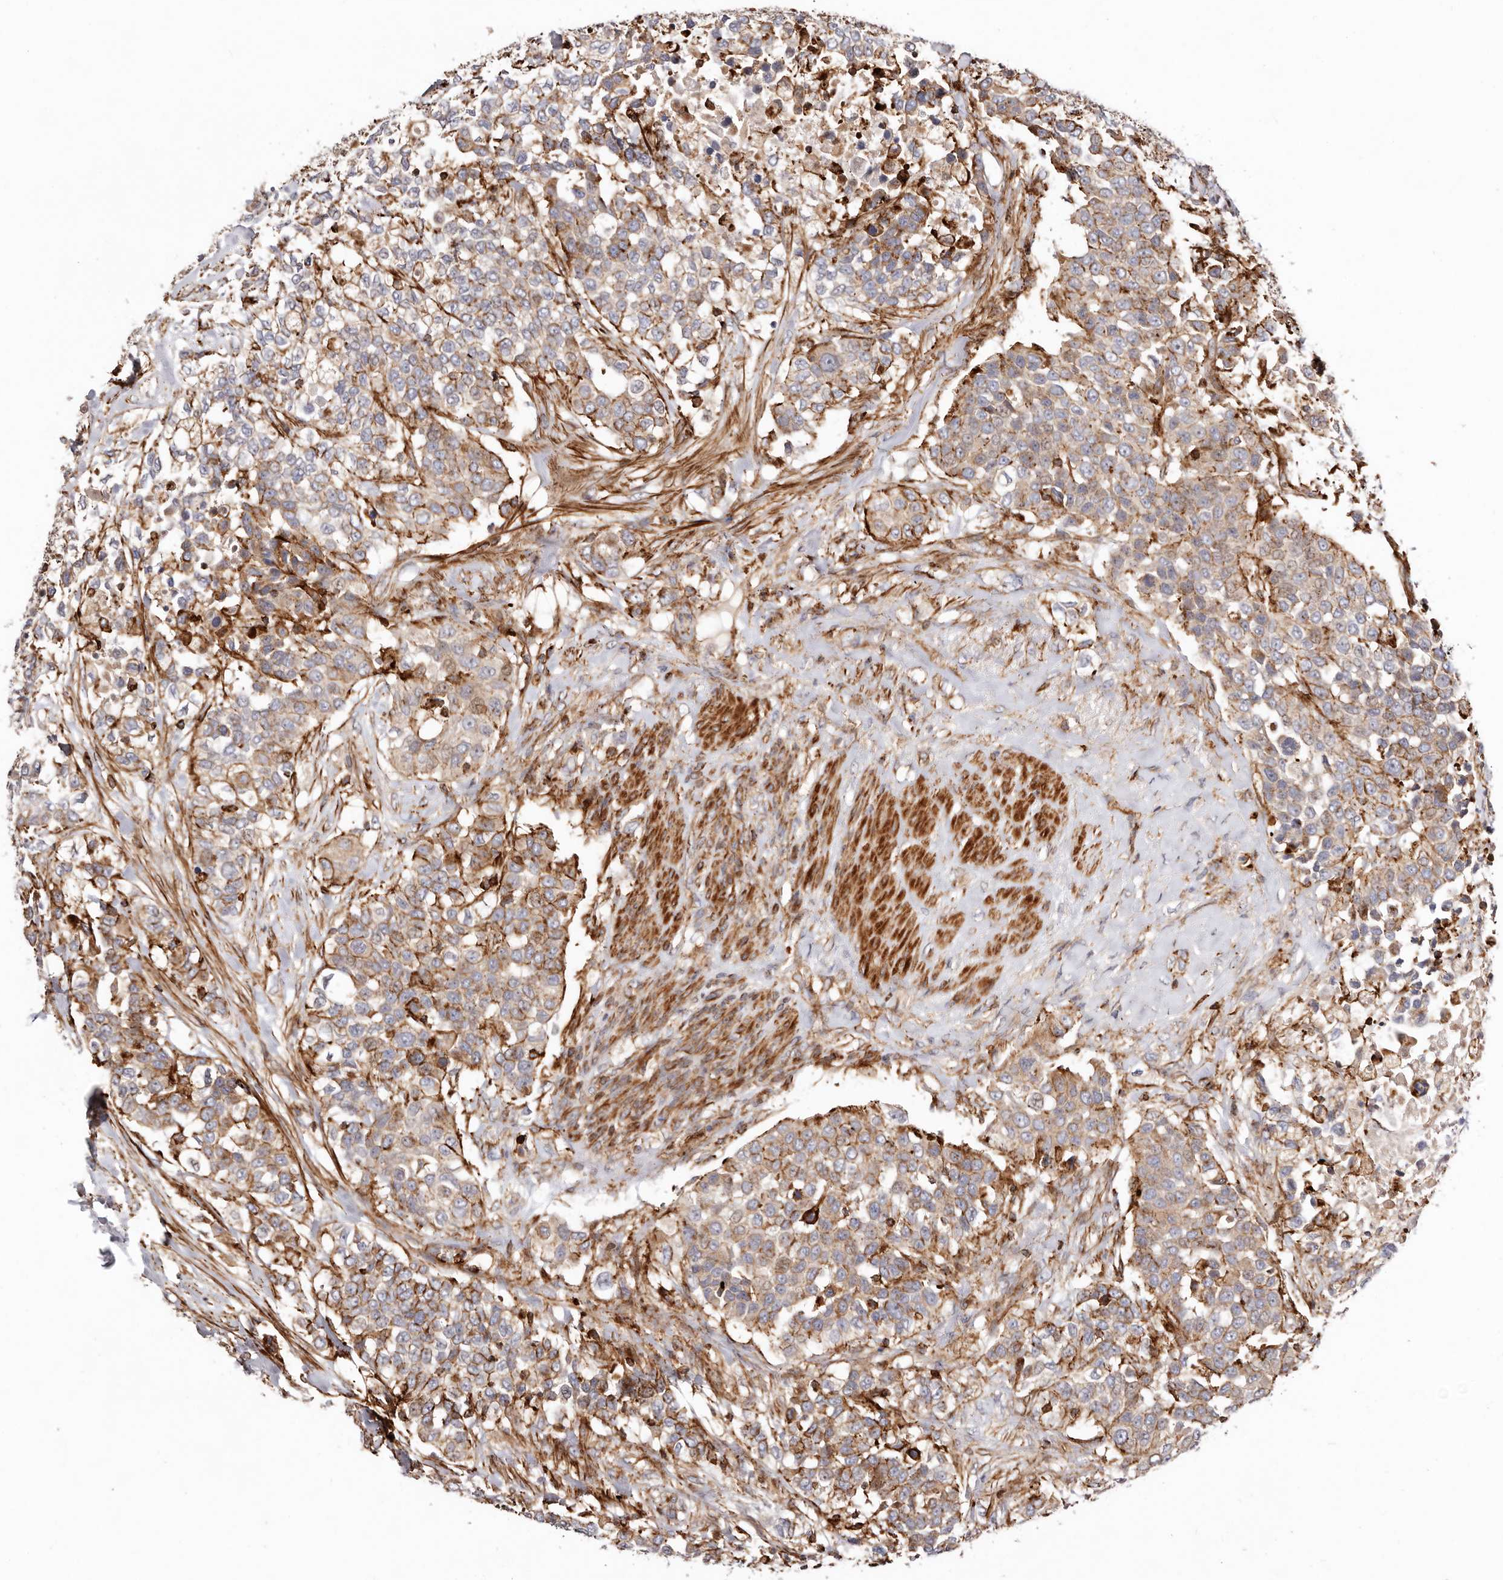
{"staining": {"intensity": "moderate", "quantity": "25%-75%", "location": "cytoplasmic/membranous"}, "tissue": "urothelial cancer", "cell_type": "Tumor cells", "image_type": "cancer", "snomed": [{"axis": "morphology", "description": "Urothelial carcinoma, High grade"}, {"axis": "topography", "description": "Urinary bladder"}], "caption": "Protein analysis of urothelial carcinoma (high-grade) tissue demonstrates moderate cytoplasmic/membranous expression in about 25%-75% of tumor cells. (DAB (3,3'-diaminobenzidine) IHC, brown staining for protein, blue staining for nuclei).", "gene": "PTPN22", "patient": {"sex": "female", "age": 80}}